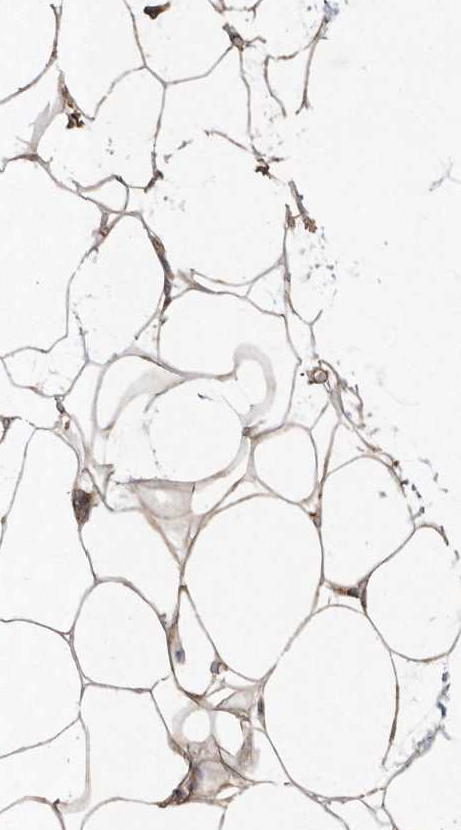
{"staining": {"intensity": "moderate", "quantity": ">75%", "location": "cytoplasmic/membranous"}, "tissue": "adipose tissue", "cell_type": "Adipocytes", "image_type": "normal", "snomed": [{"axis": "morphology", "description": "Normal tissue, NOS"}, {"axis": "topography", "description": "Breast"}], "caption": "Immunohistochemistry of benign adipose tissue exhibits medium levels of moderate cytoplasmic/membranous staining in approximately >75% of adipocytes. (Stains: DAB in brown, nuclei in blue, Microscopy: brightfield microscopy at high magnification).", "gene": "PON2", "patient": {"sex": "female", "age": 23}}